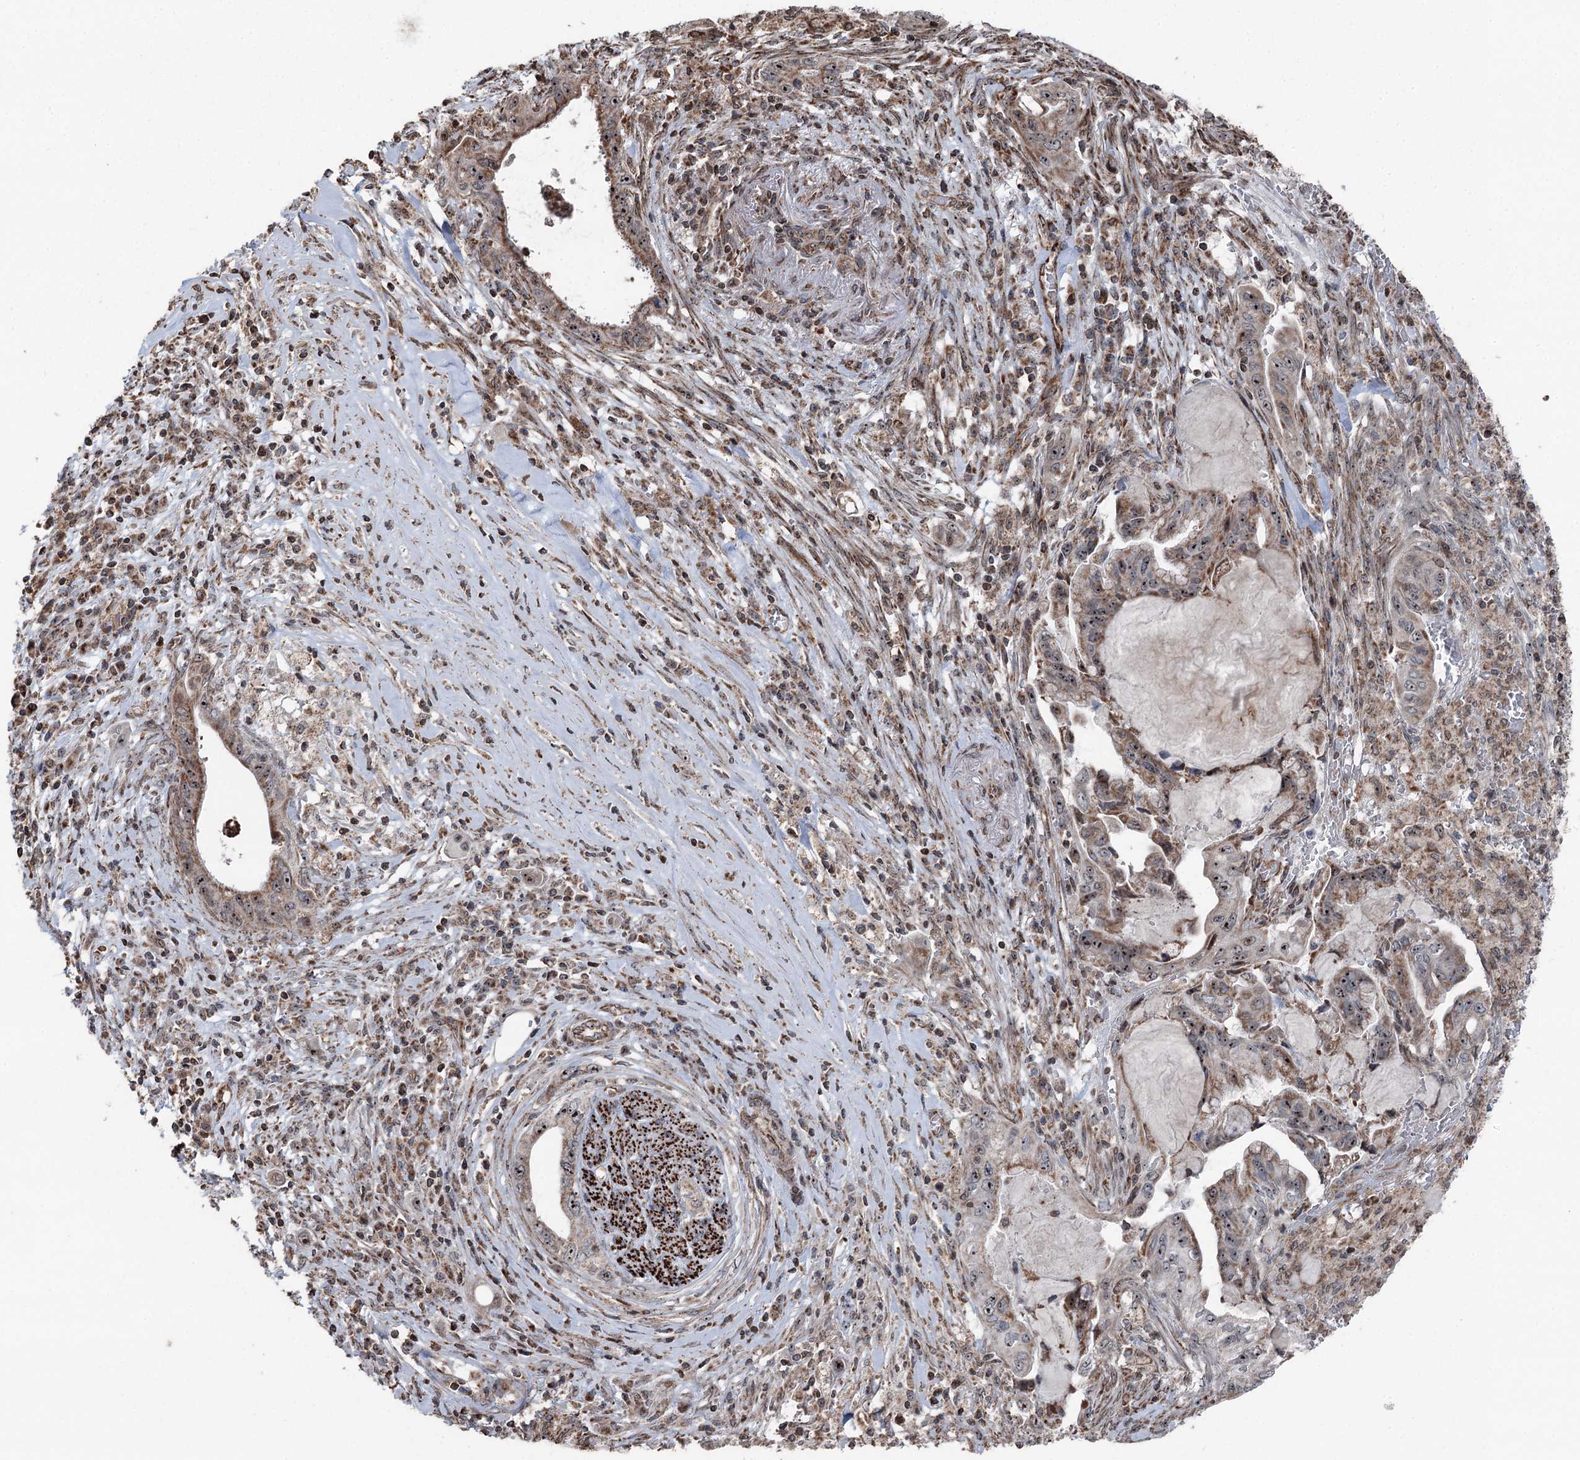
{"staining": {"intensity": "moderate", "quantity": ">75%", "location": "cytoplasmic/membranous,nuclear"}, "tissue": "pancreatic cancer", "cell_type": "Tumor cells", "image_type": "cancer", "snomed": [{"axis": "morphology", "description": "Adenocarcinoma, NOS"}, {"axis": "topography", "description": "Pancreas"}], "caption": "Protein positivity by immunohistochemistry displays moderate cytoplasmic/membranous and nuclear positivity in approximately >75% of tumor cells in pancreatic cancer (adenocarcinoma).", "gene": "STEEP1", "patient": {"sex": "female", "age": 73}}